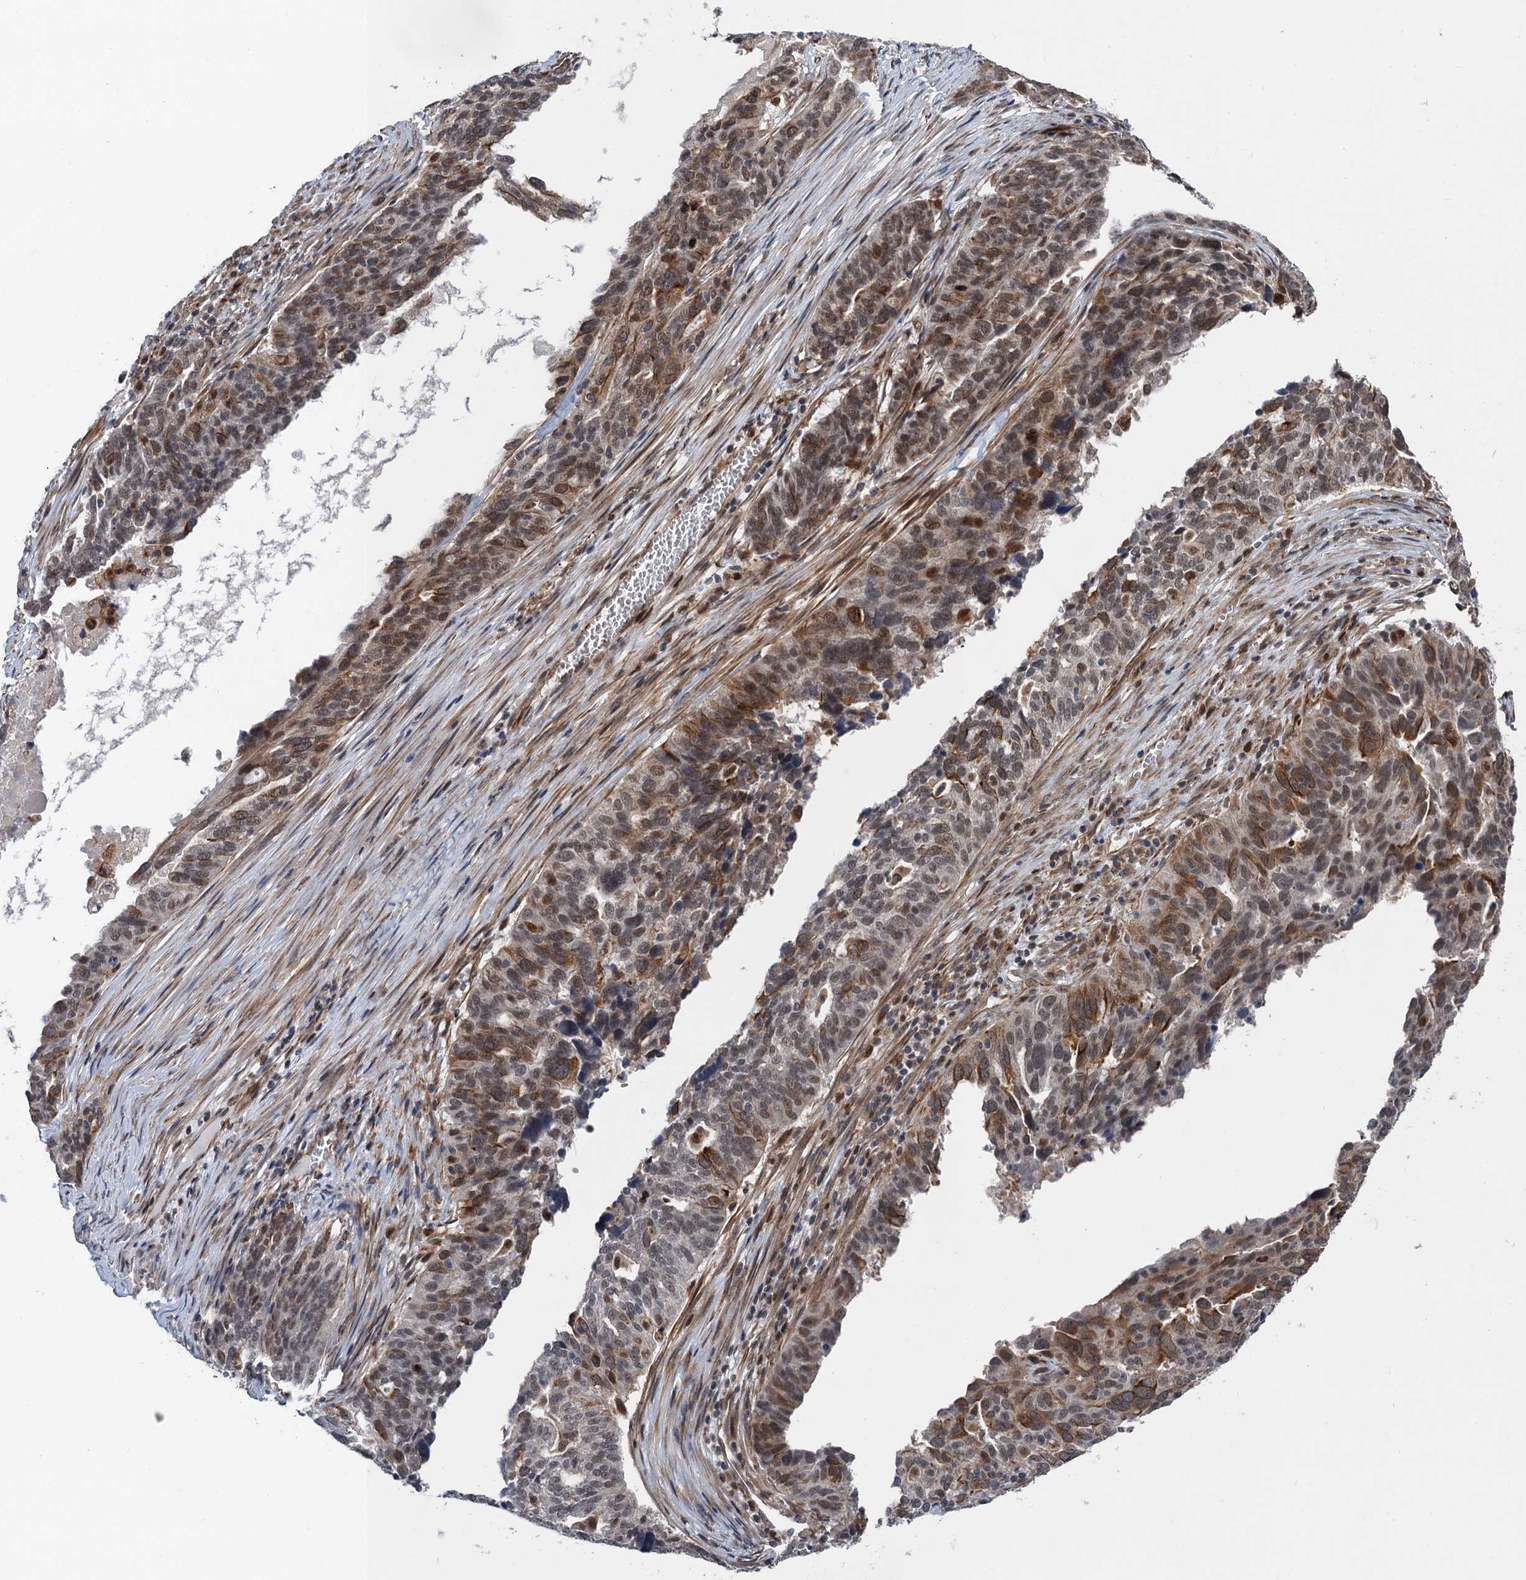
{"staining": {"intensity": "moderate", "quantity": "<25%", "location": "cytoplasmic/membranous,nuclear"}, "tissue": "ovarian cancer", "cell_type": "Tumor cells", "image_type": "cancer", "snomed": [{"axis": "morphology", "description": "Cystadenocarcinoma, serous, NOS"}, {"axis": "topography", "description": "Ovary"}], "caption": "High-magnification brightfield microscopy of ovarian serous cystadenocarcinoma stained with DAB (brown) and counterstained with hematoxylin (blue). tumor cells exhibit moderate cytoplasmic/membranous and nuclear positivity is seen in approximately<25% of cells.", "gene": "TTC31", "patient": {"sex": "female", "age": 59}}